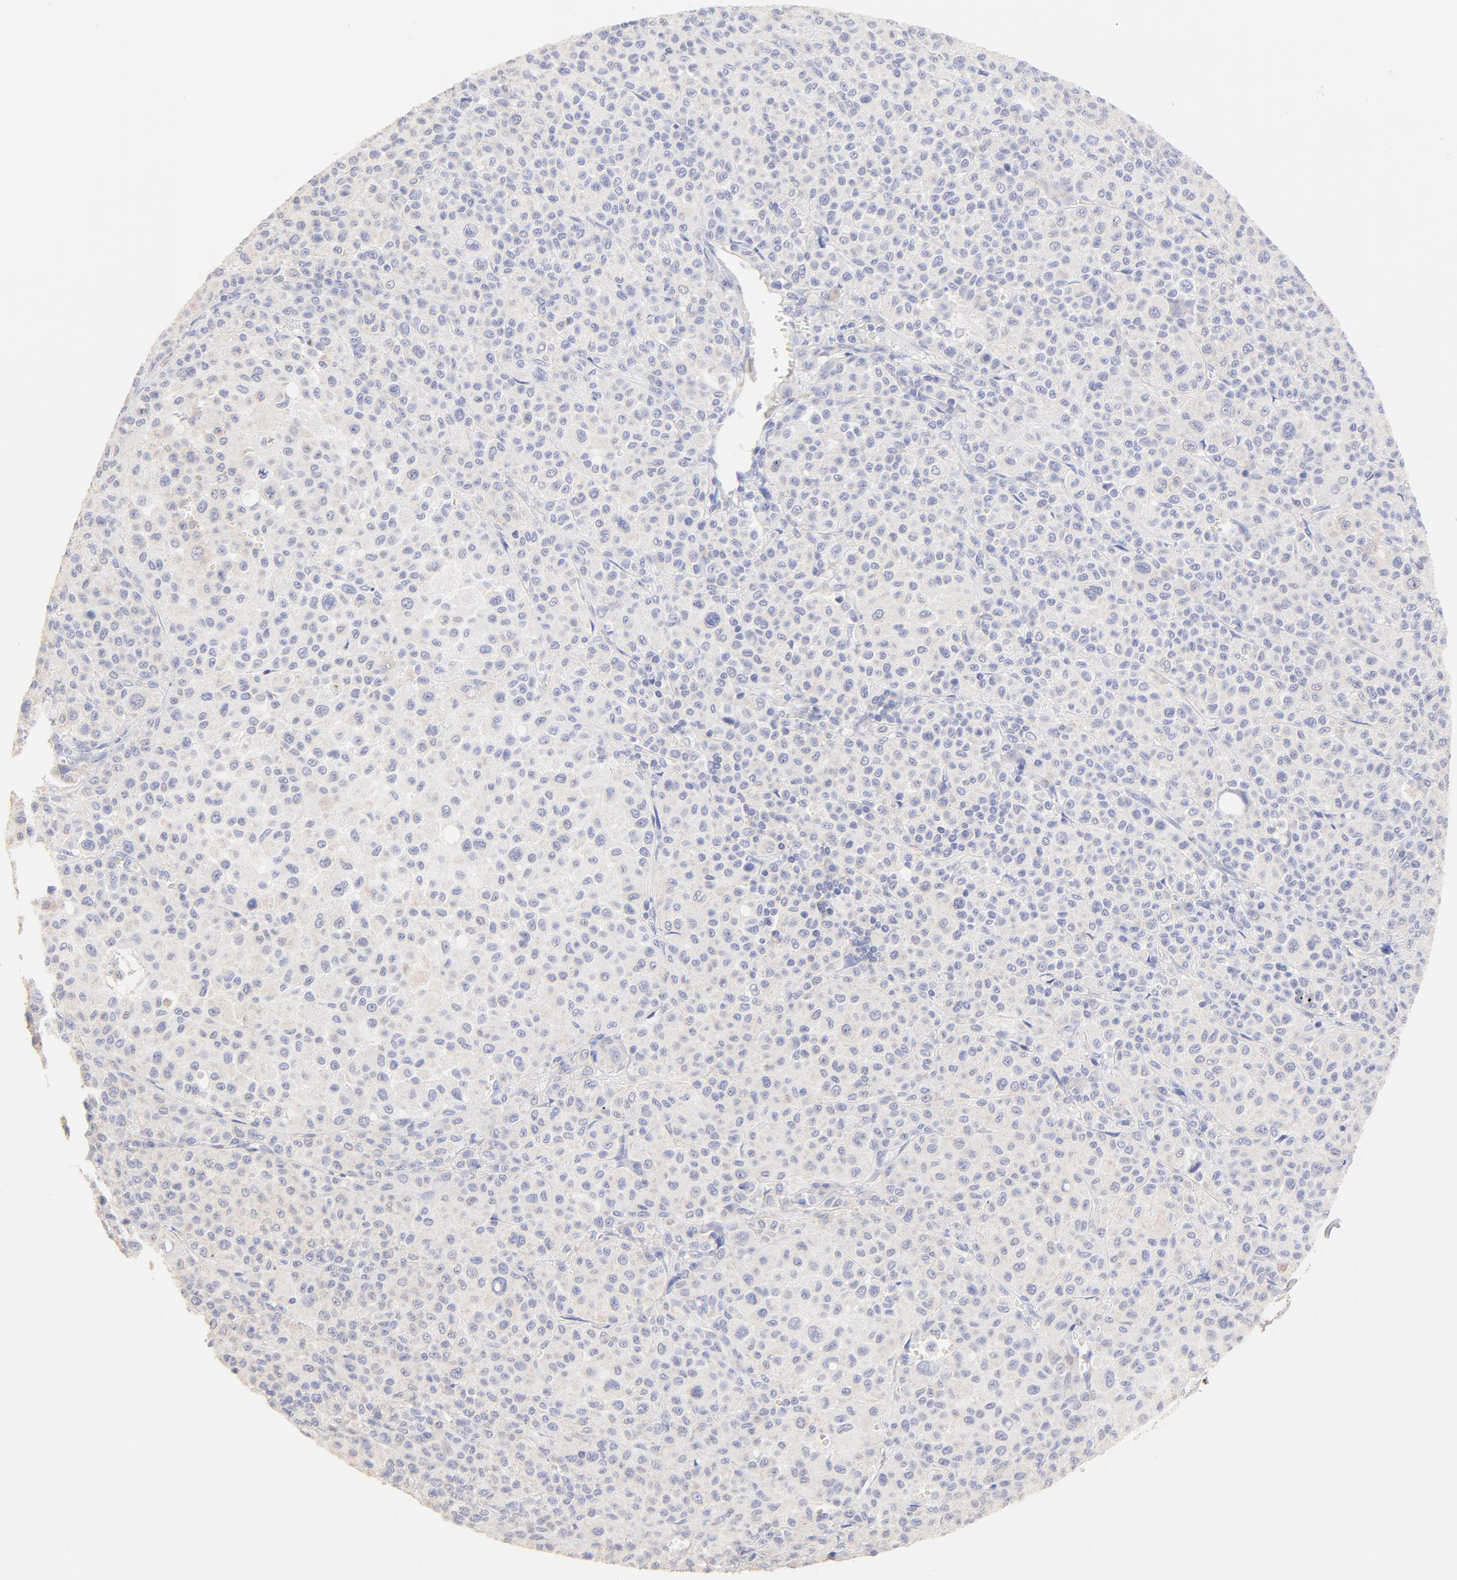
{"staining": {"intensity": "negative", "quantity": "none", "location": "none"}, "tissue": "melanoma", "cell_type": "Tumor cells", "image_type": "cancer", "snomed": [{"axis": "morphology", "description": "Malignant melanoma, Metastatic site"}, {"axis": "topography", "description": "Skin"}], "caption": "Tumor cells show no significant positivity in malignant melanoma (metastatic site). (Brightfield microscopy of DAB (3,3'-diaminobenzidine) immunohistochemistry (IHC) at high magnification).", "gene": "ACTRT1", "patient": {"sex": "female", "age": 74}}